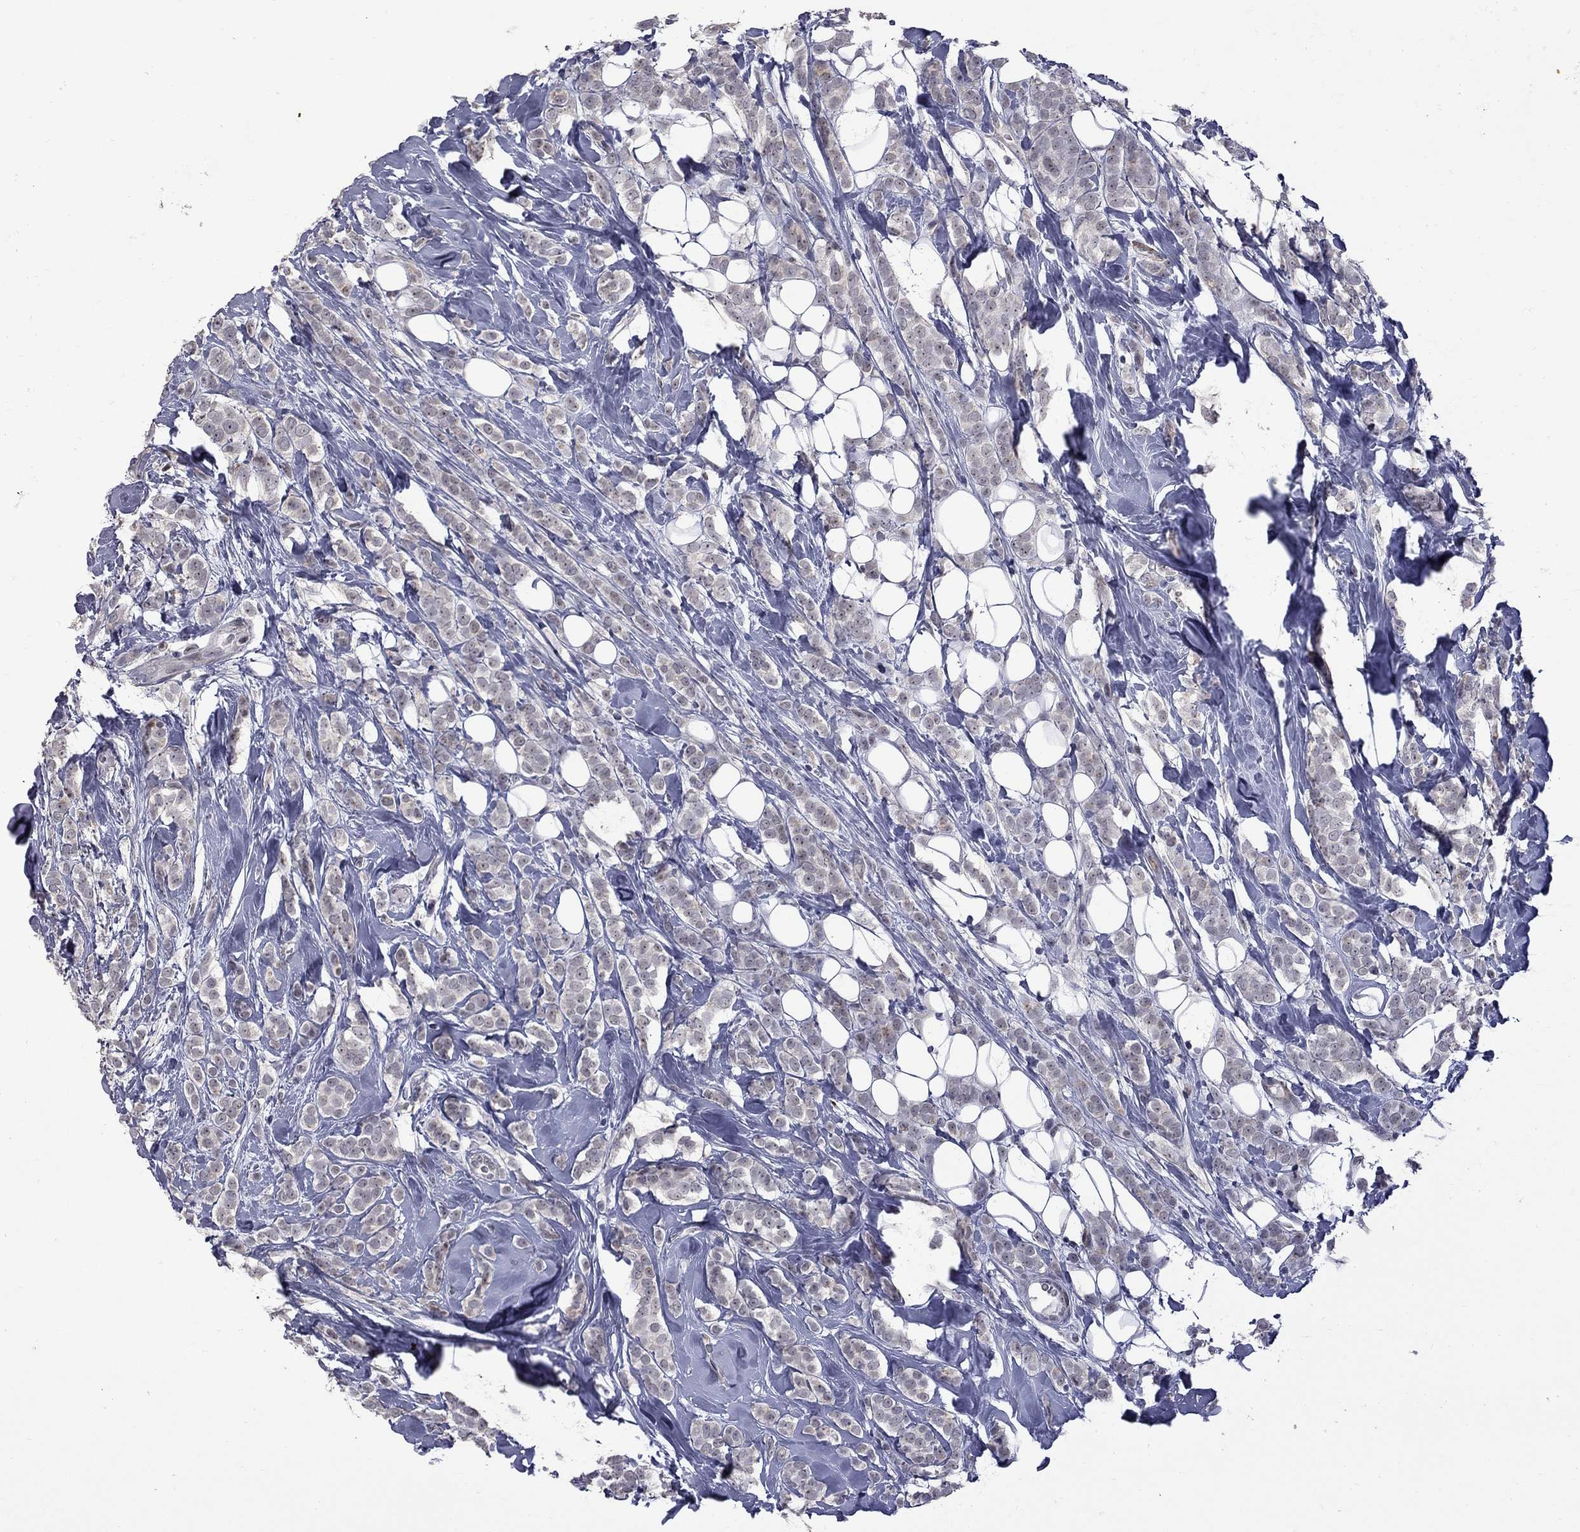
{"staining": {"intensity": "negative", "quantity": "none", "location": "none"}, "tissue": "breast cancer", "cell_type": "Tumor cells", "image_type": "cancer", "snomed": [{"axis": "morphology", "description": "Lobular carcinoma"}, {"axis": "topography", "description": "Breast"}], "caption": "This photomicrograph is of breast cancer stained with IHC to label a protein in brown with the nuclei are counter-stained blue. There is no staining in tumor cells.", "gene": "GSG1L", "patient": {"sex": "female", "age": 49}}